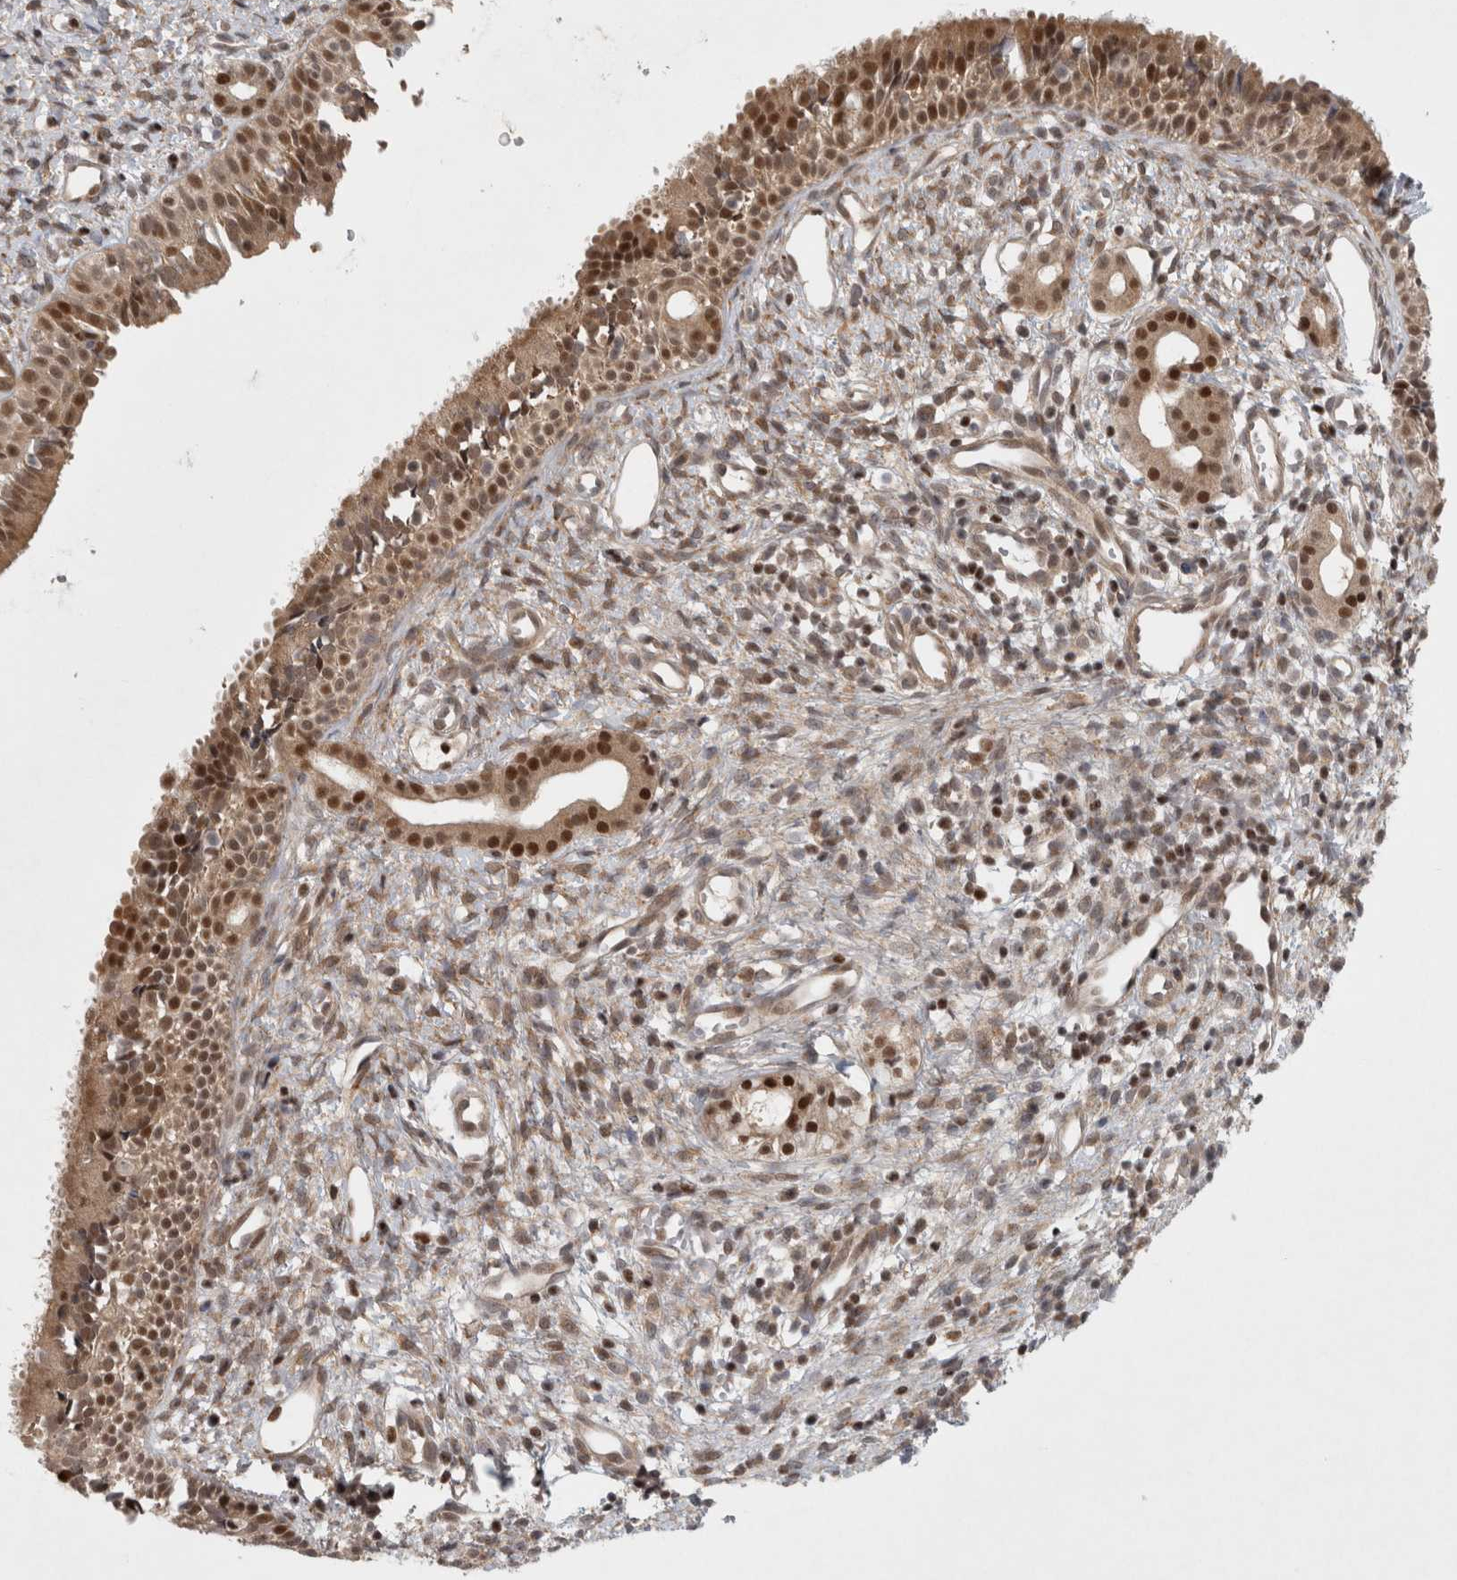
{"staining": {"intensity": "moderate", "quantity": ">75%", "location": "cytoplasmic/membranous,nuclear"}, "tissue": "nasopharynx", "cell_type": "Respiratory epithelial cells", "image_type": "normal", "snomed": [{"axis": "morphology", "description": "Normal tissue, NOS"}, {"axis": "topography", "description": "Nasopharynx"}], "caption": "An immunohistochemistry histopathology image of unremarkable tissue is shown. Protein staining in brown labels moderate cytoplasmic/membranous,nuclear positivity in nasopharynx within respiratory epithelial cells. (Brightfield microscopy of DAB IHC at high magnification).", "gene": "KDM8", "patient": {"sex": "male", "age": 22}}